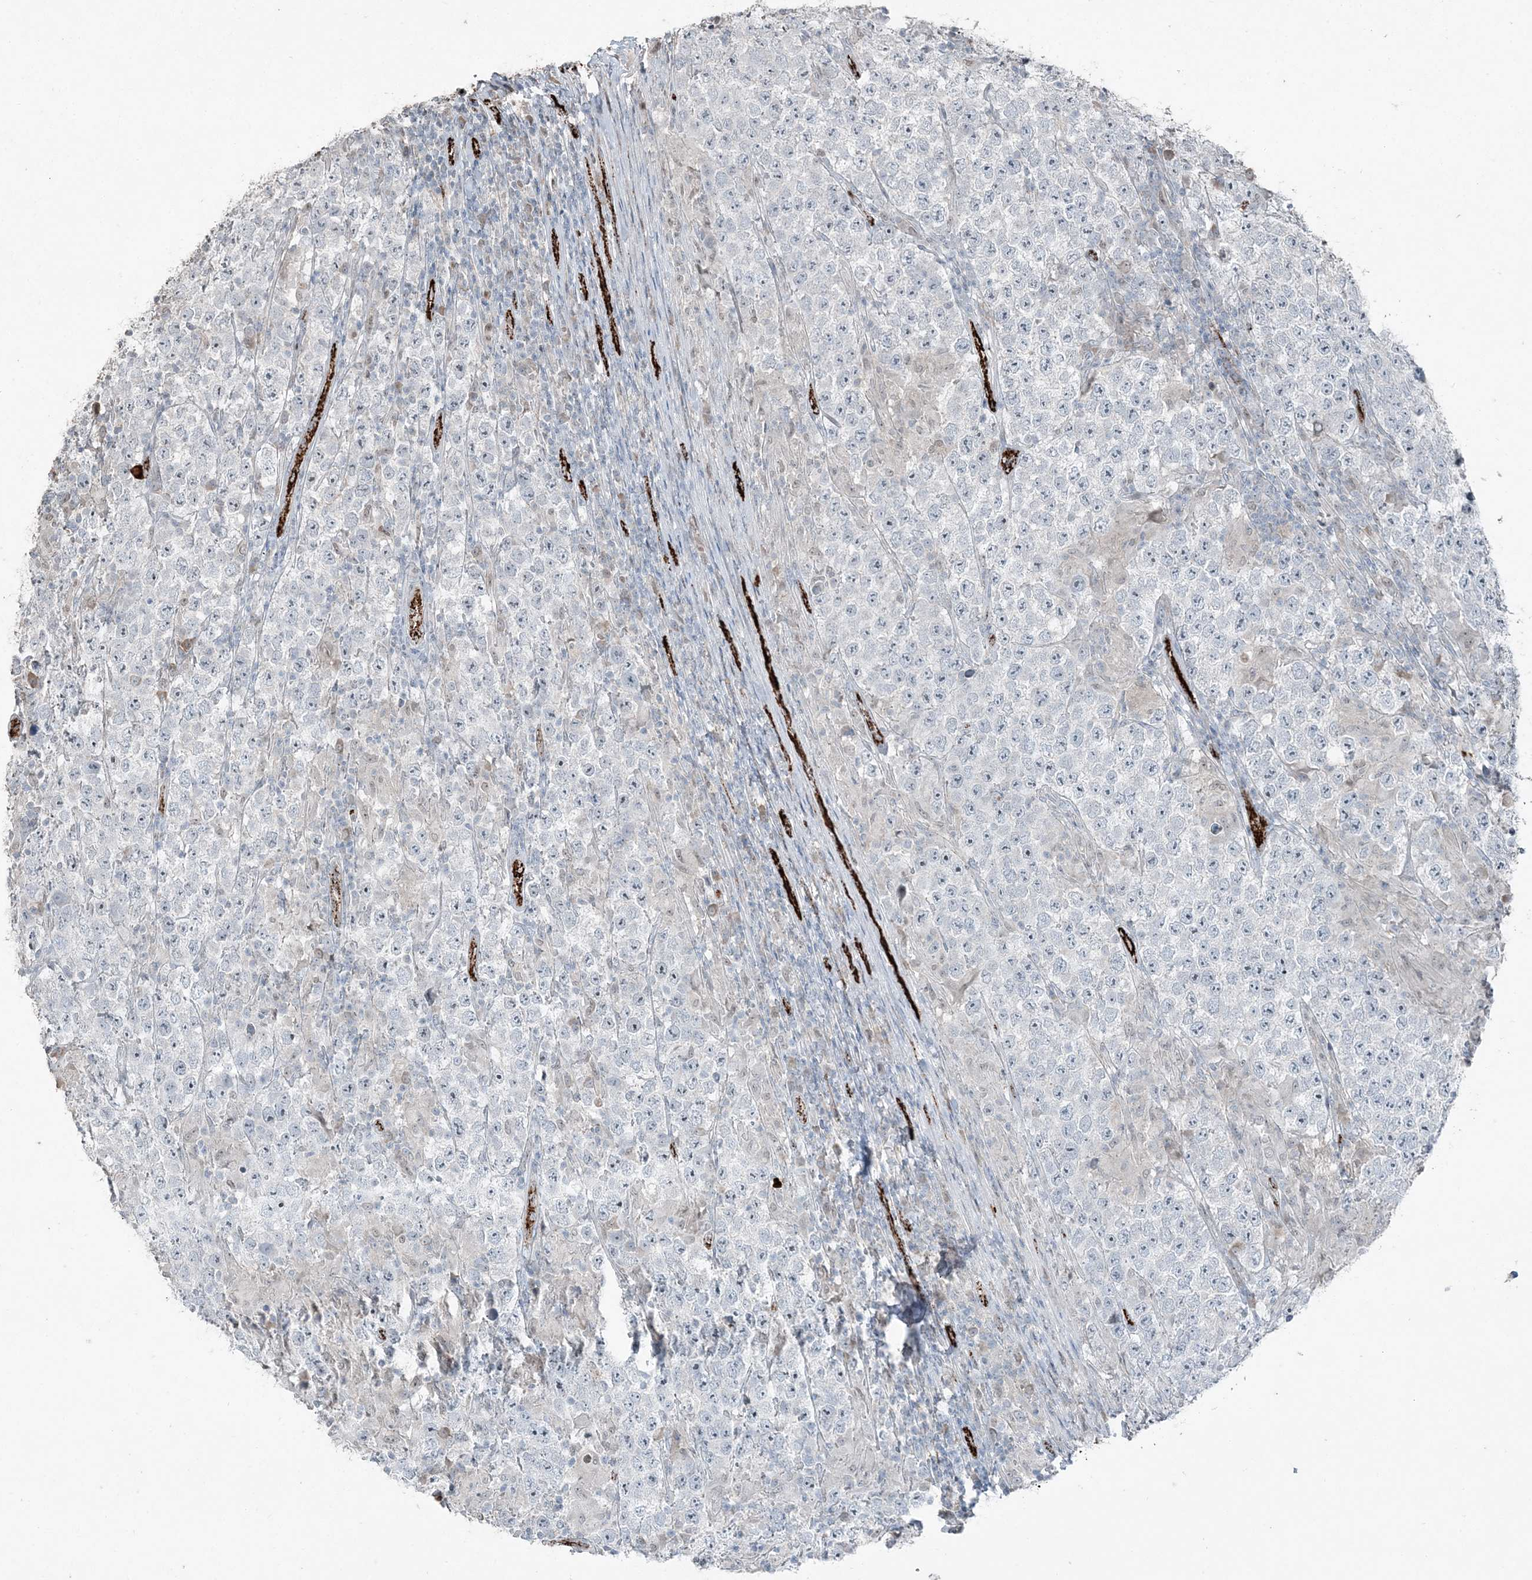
{"staining": {"intensity": "negative", "quantity": "none", "location": "none"}, "tissue": "testis cancer", "cell_type": "Tumor cells", "image_type": "cancer", "snomed": [{"axis": "morphology", "description": "Normal tissue, NOS"}, {"axis": "morphology", "description": "Urothelial carcinoma, High grade"}, {"axis": "morphology", "description": "Seminoma, NOS"}, {"axis": "morphology", "description": "Carcinoma, Embryonal, NOS"}, {"axis": "topography", "description": "Urinary bladder"}, {"axis": "topography", "description": "Testis"}], "caption": "IHC photomicrograph of human testis cancer stained for a protein (brown), which reveals no expression in tumor cells.", "gene": "ELOVL7", "patient": {"sex": "male", "age": 41}}